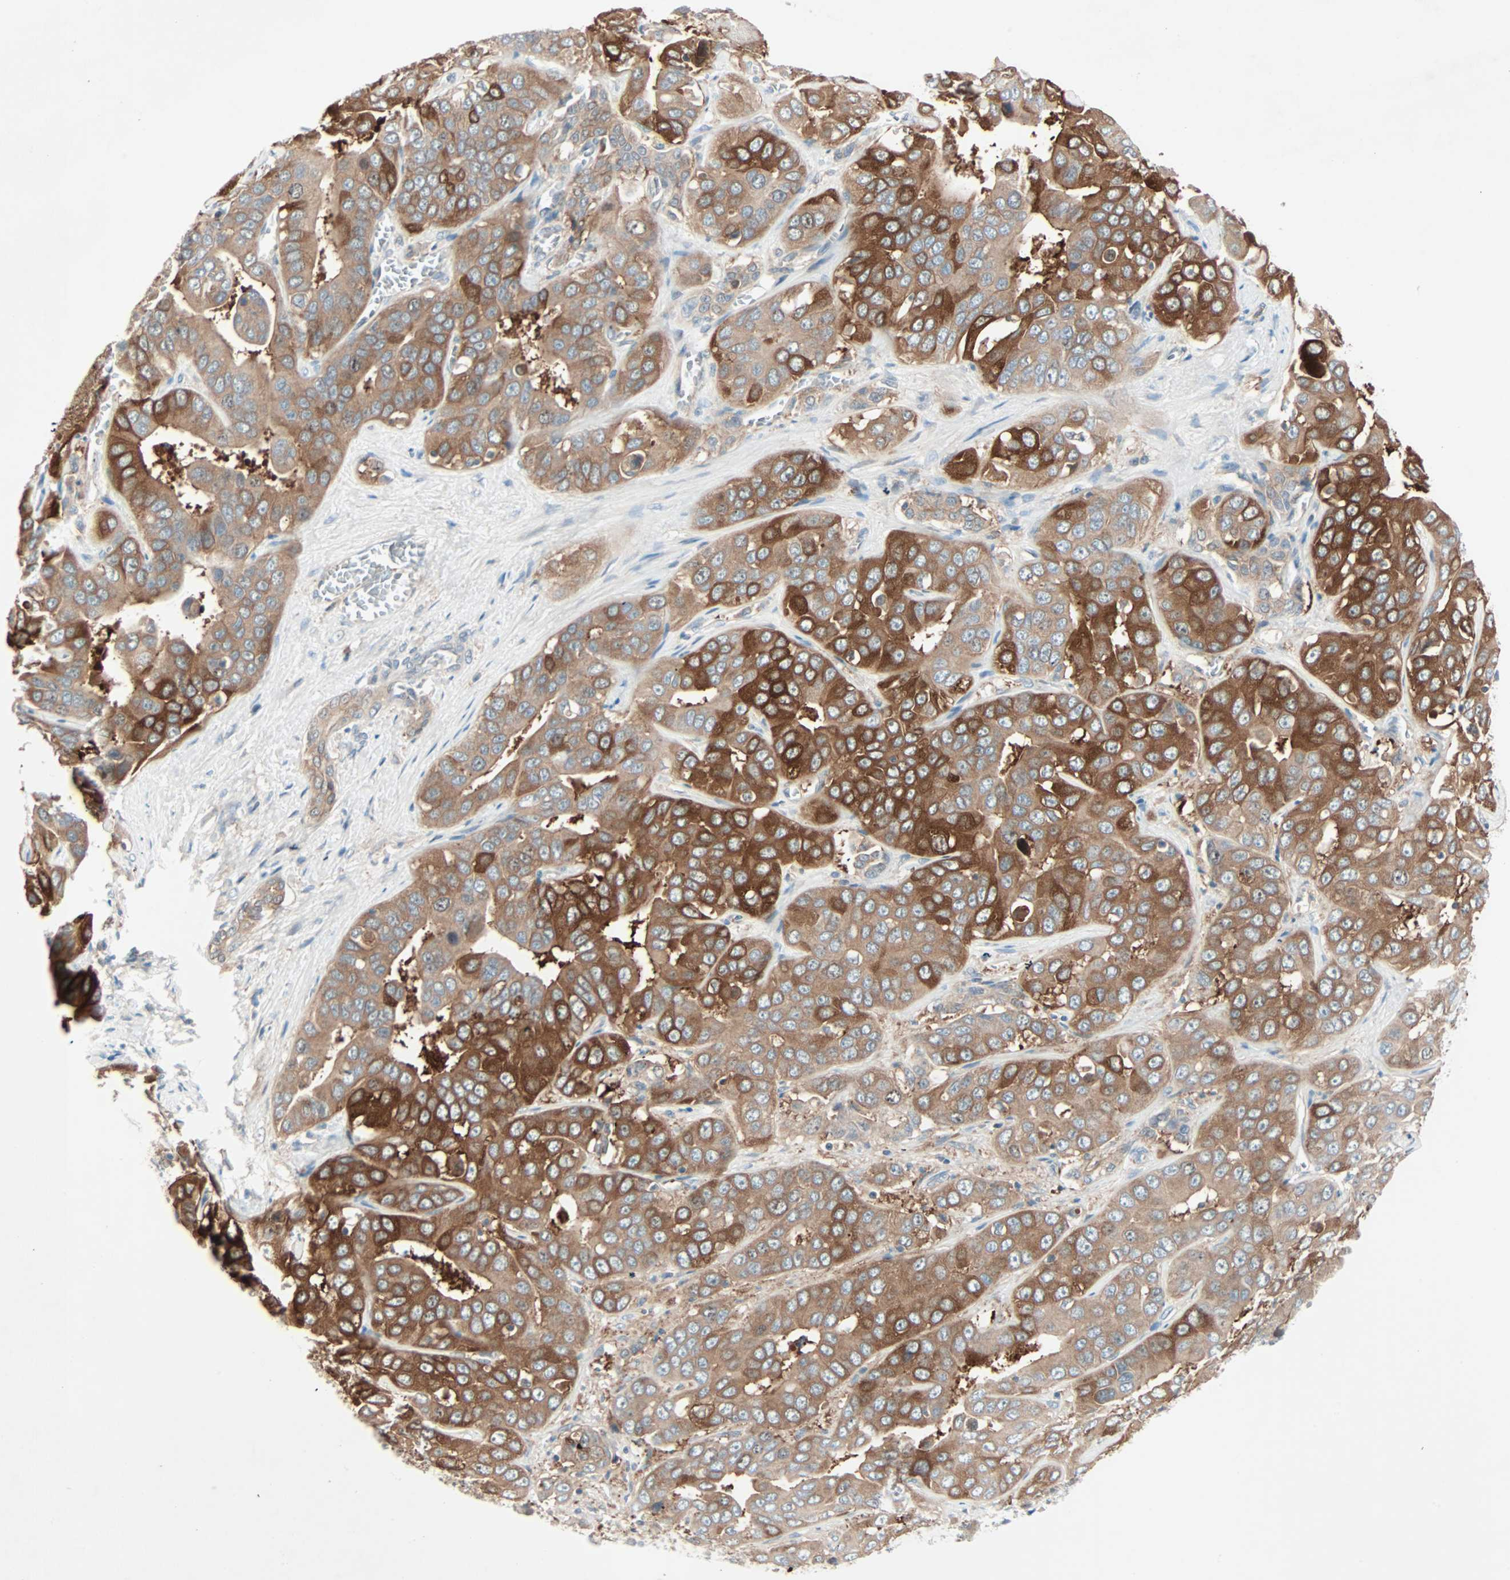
{"staining": {"intensity": "strong", "quantity": ">75%", "location": "cytoplasmic/membranous"}, "tissue": "liver cancer", "cell_type": "Tumor cells", "image_type": "cancer", "snomed": [{"axis": "morphology", "description": "Cholangiocarcinoma"}, {"axis": "topography", "description": "Liver"}], "caption": "IHC (DAB (3,3'-diaminobenzidine)) staining of liver cancer (cholangiocarcinoma) demonstrates strong cytoplasmic/membranous protein positivity in approximately >75% of tumor cells.", "gene": "SMIM8", "patient": {"sex": "female", "age": 52}}